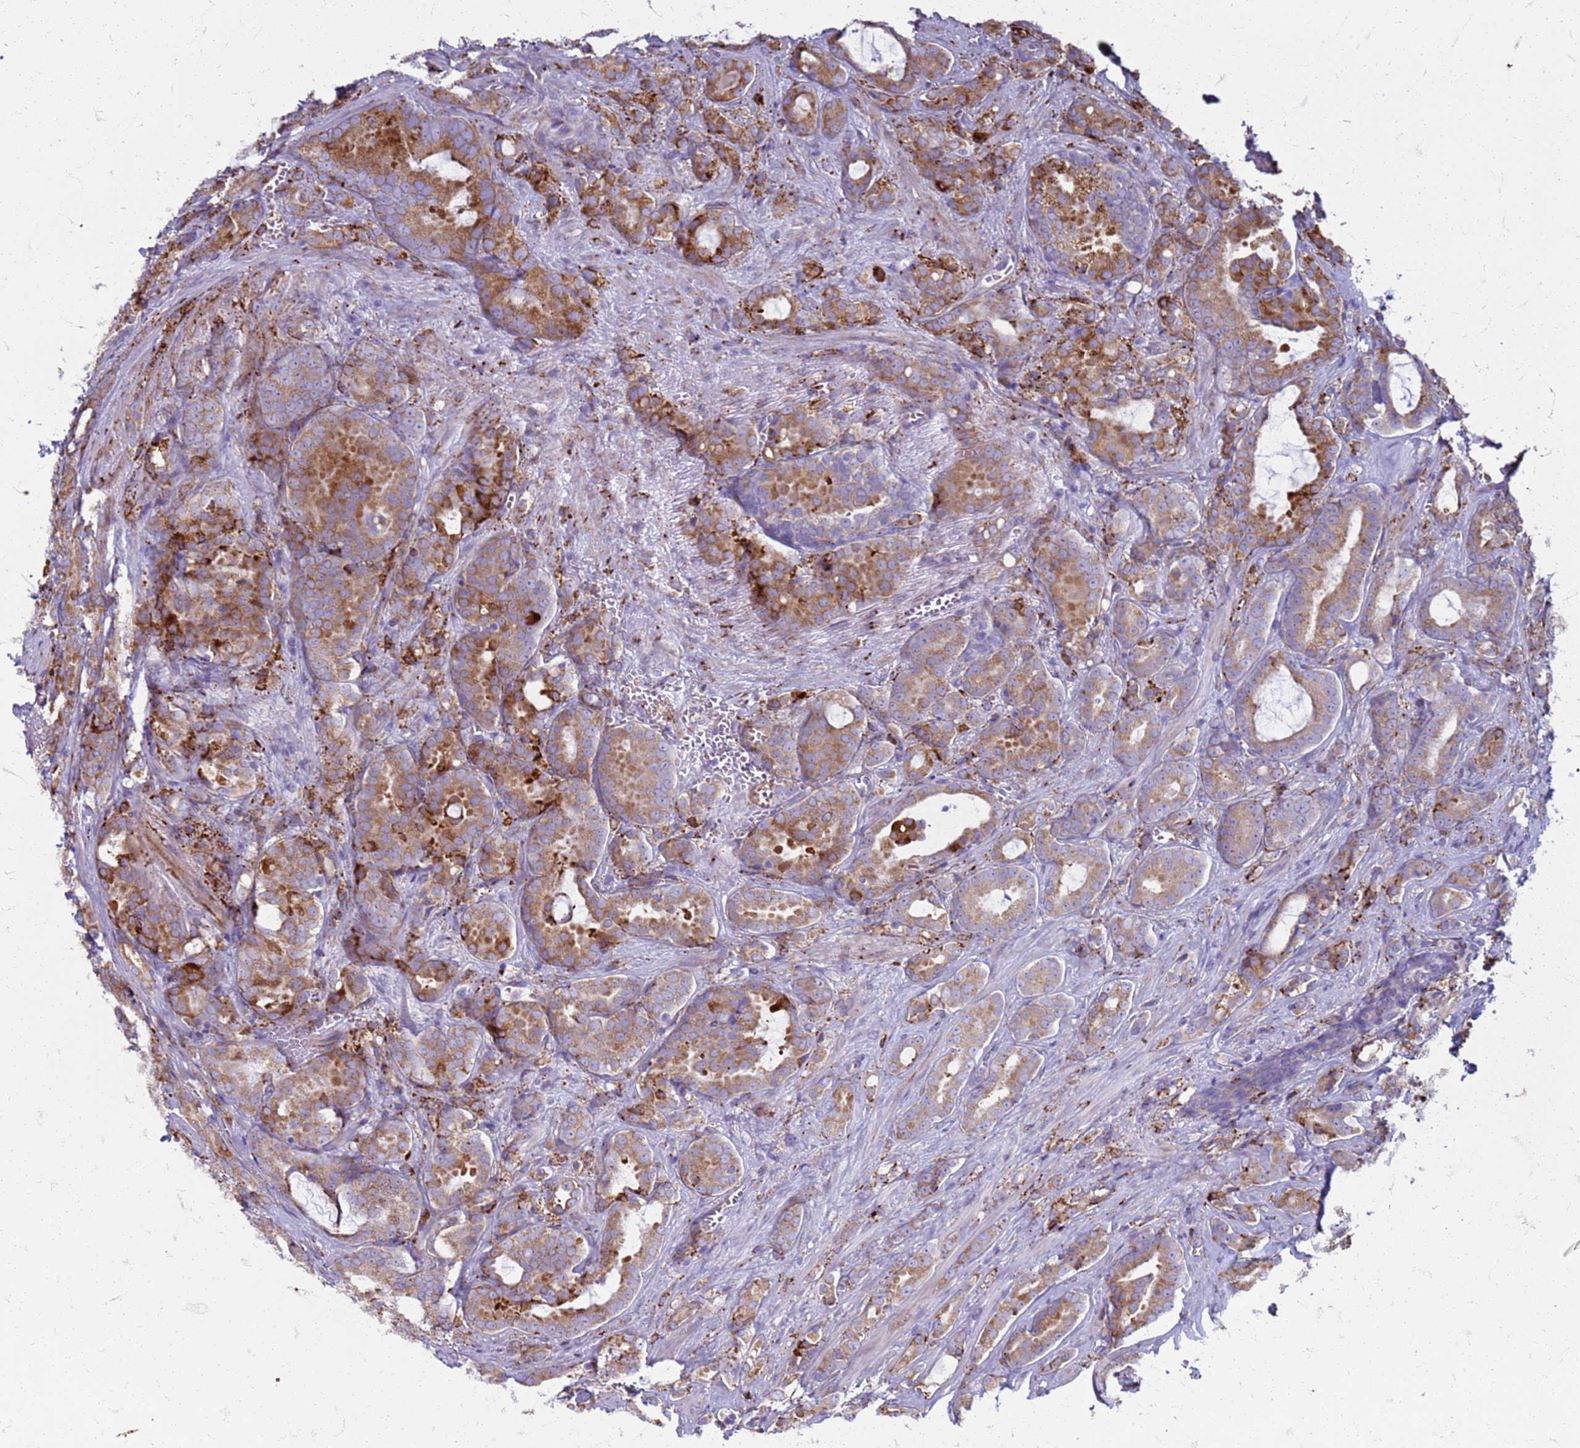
{"staining": {"intensity": "moderate", "quantity": ">75%", "location": "cytoplasmic/membranous"}, "tissue": "prostate cancer", "cell_type": "Tumor cells", "image_type": "cancer", "snomed": [{"axis": "morphology", "description": "Adenocarcinoma, High grade"}, {"axis": "topography", "description": "Prostate"}], "caption": "Immunohistochemistry (DAB (3,3'-diaminobenzidine)) staining of human prostate cancer demonstrates moderate cytoplasmic/membranous protein positivity in approximately >75% of tumor cells.", "gene": "PDK3", "patient": {"sex": "male", "age": 72}}